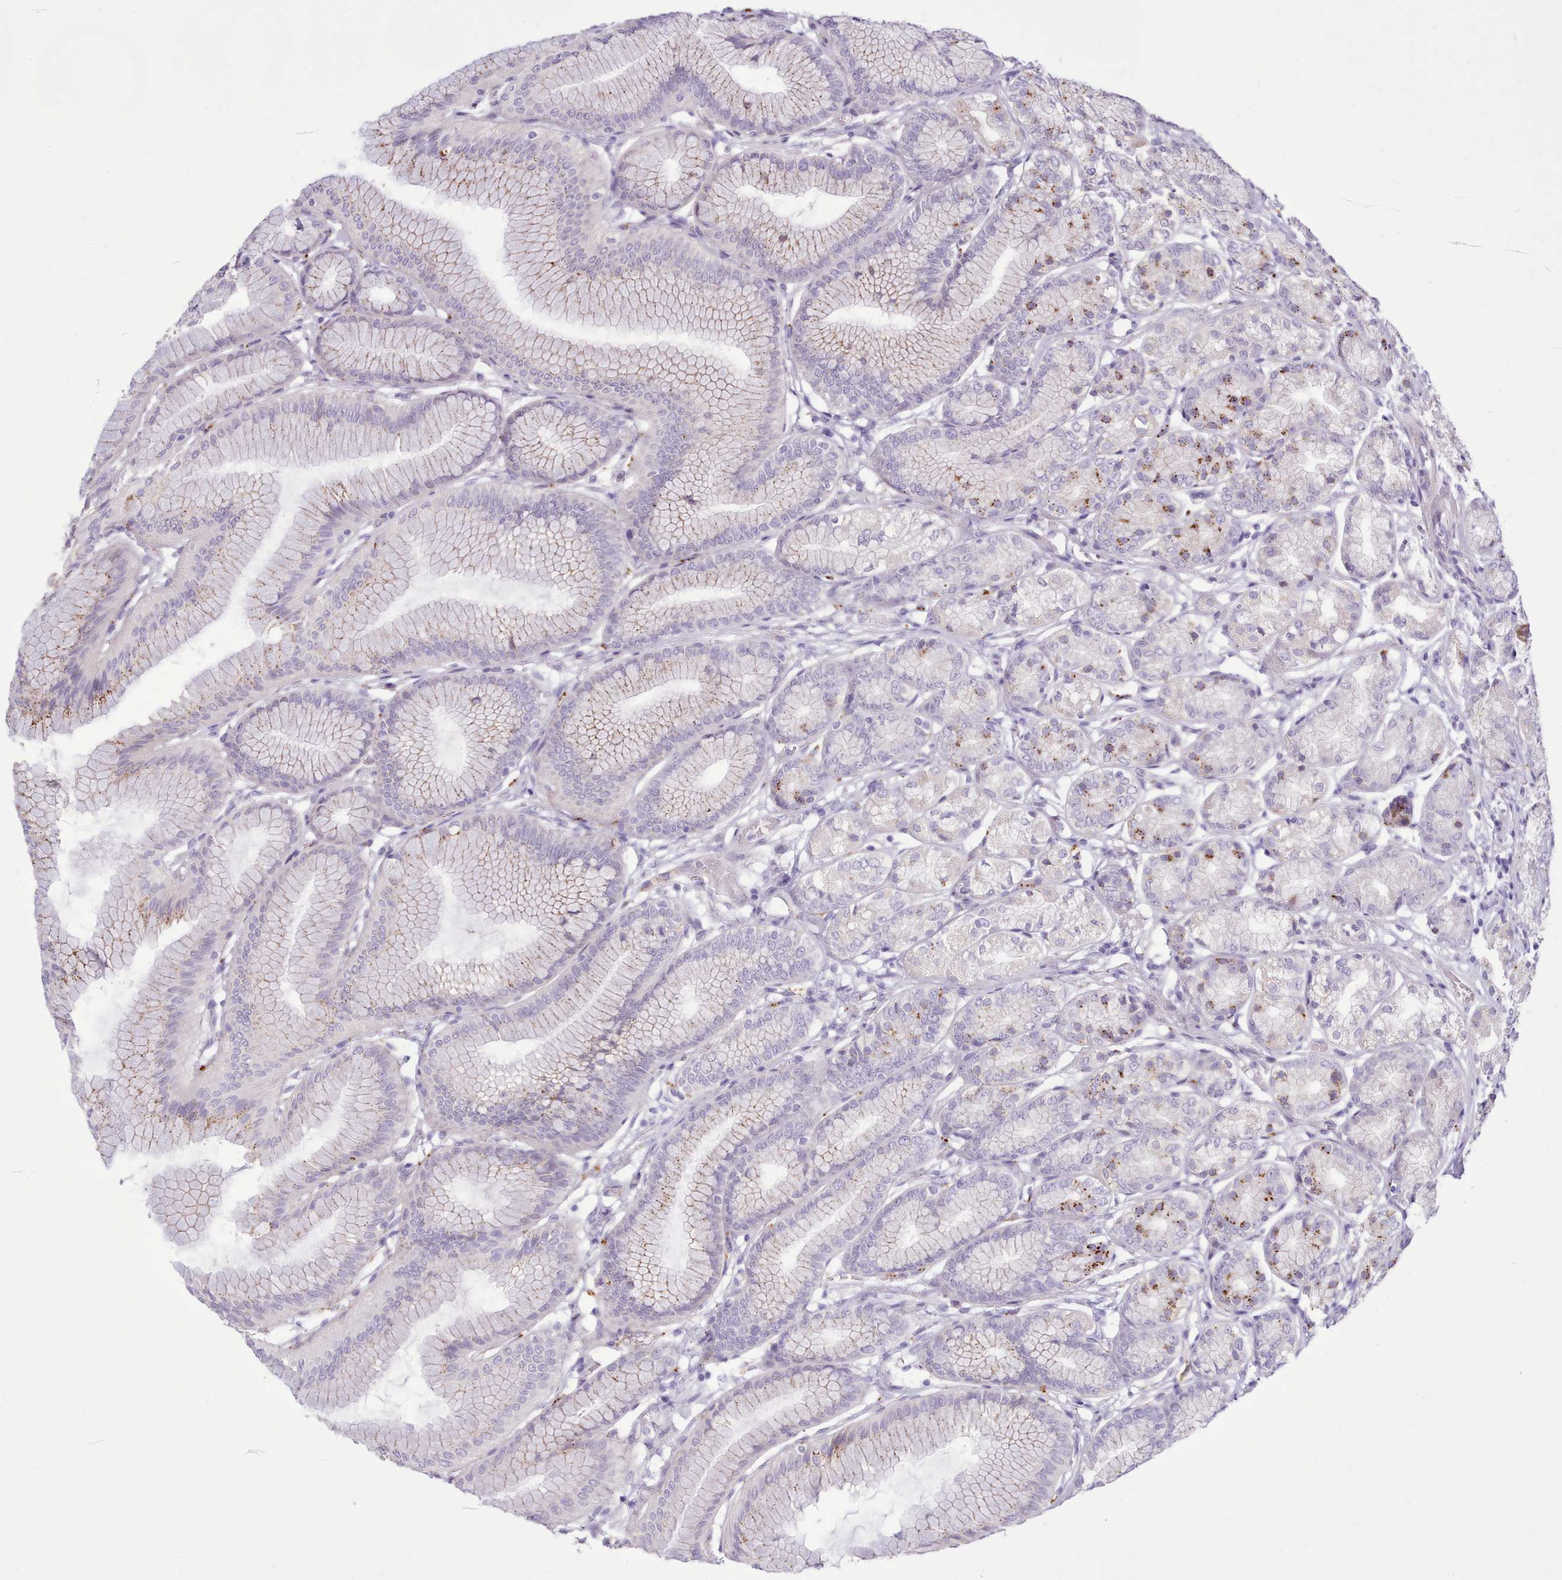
{"staining": {"intensity": "strong", "quantity": "<25%", "location": "cytoplasmic/membranous"}, "tissue": "stomach", "cell_type": "Glandular cells", "image_type": "normal", "snomed": [{"axis": "morphology", "description": "Normal tissue, NOS"}, {"axis": "morphology", "description": "Adenocarcinoma, NOS"}, {"axis": "morphology", "description": "Adenocarcinoma, High grade"}, {"axis": "topography", "description": "Stomach, upper"}, {"axis": "topography", "description": "Stomach"}], "caption": "Protein expression analysis of unremarkable stomach demonstrates strong cytoplasmic/membranous expression in about <25% of glandular cells.", "gene": "SRD5A1", "patient": {"sex": "female", "age": 65}}